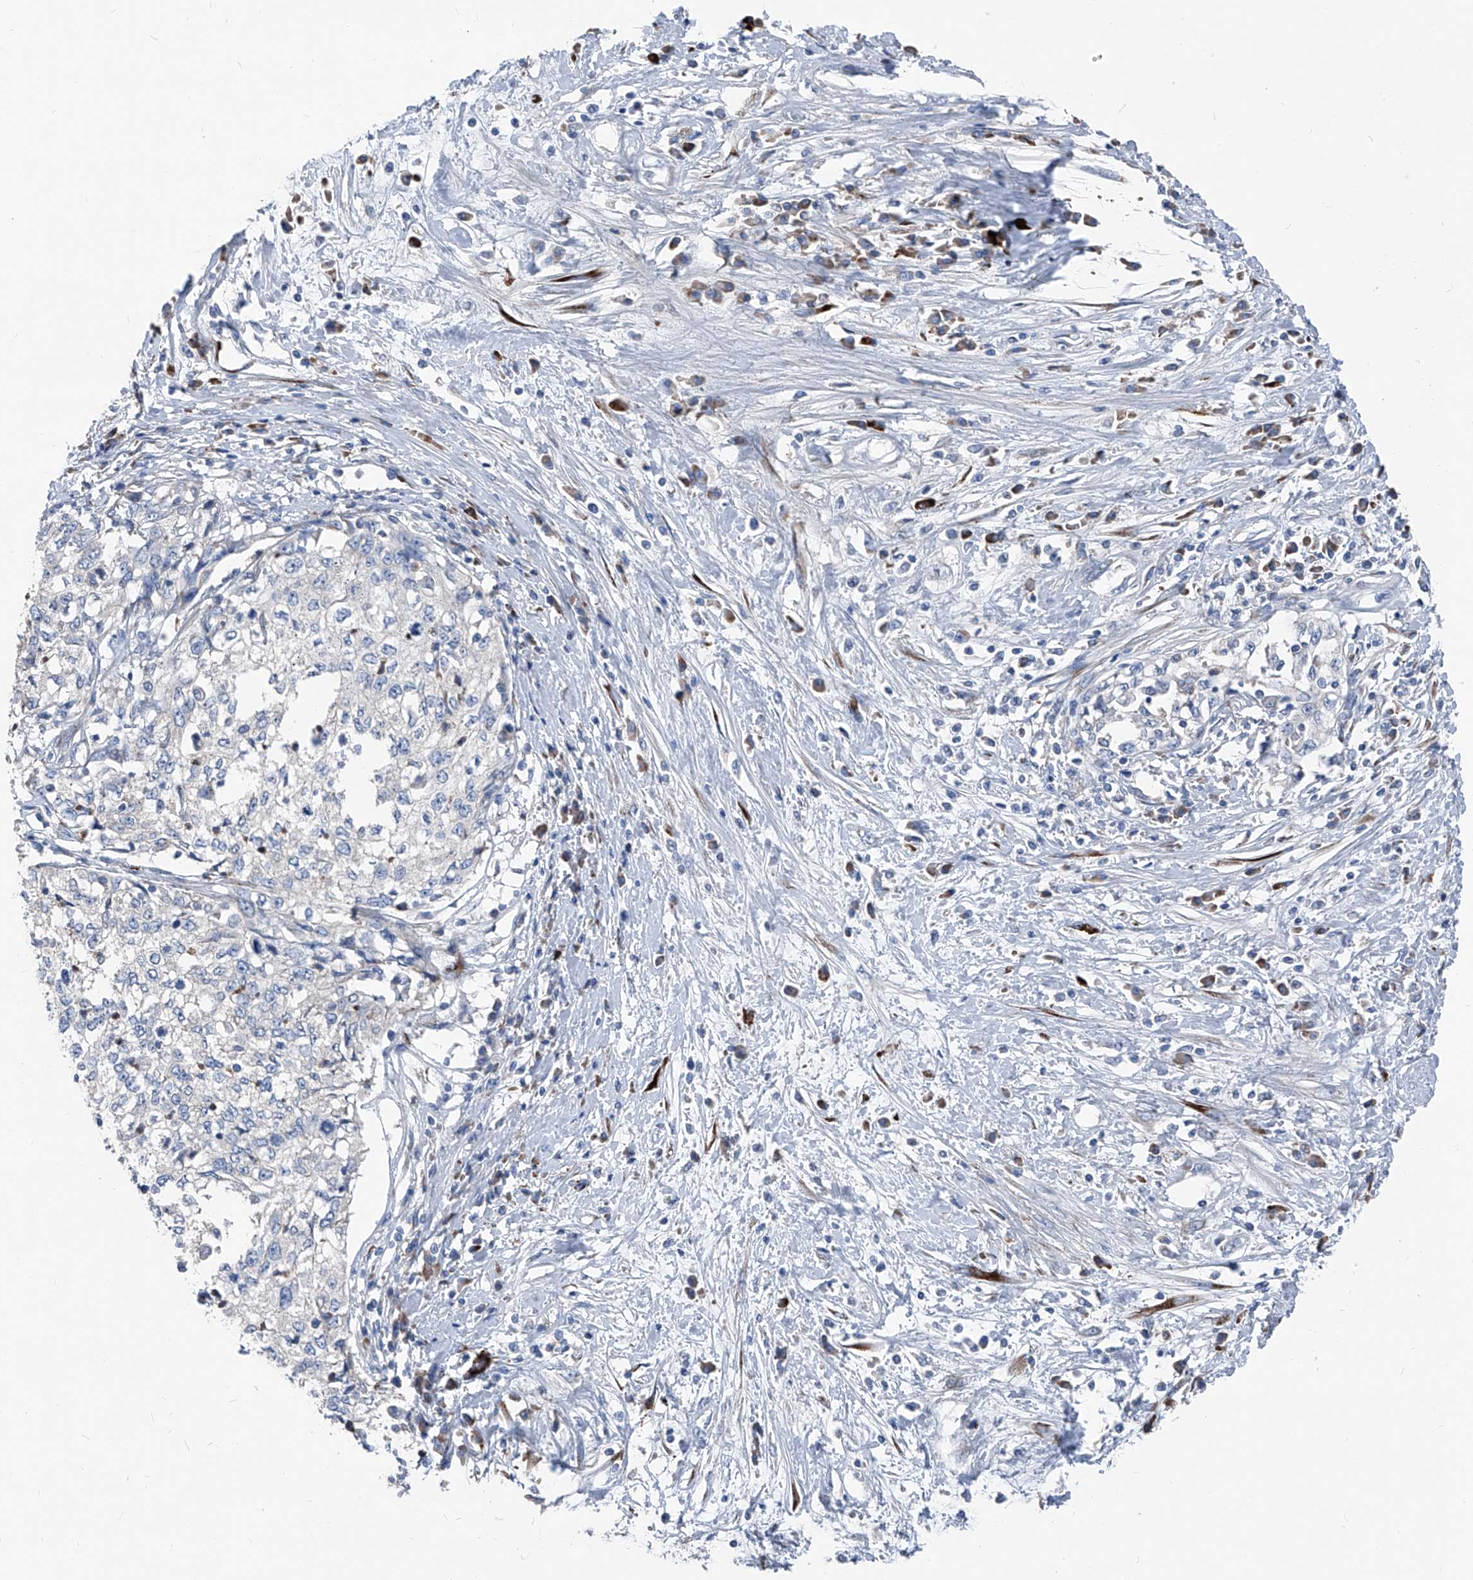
{"staining": {"intensity": "negative", "quantity": "none", "location": "none"}, "tissue": "cervical cancer", "cell_type": "Tumor cells", "image_type": "cancer", "snomed": [{"axis": "morphology", "description": "Squamous cell carcinoma, NOS"}, {"axis": "topography", "description": "Cervix"}], "caption": "Cervical squamous cell carcinoma stained for a protein using immunohistochemistry (IHC) exhibits no expression tumor cells.", "gene": "IFI27", "patient": {"sex": "female", "age": 57}}